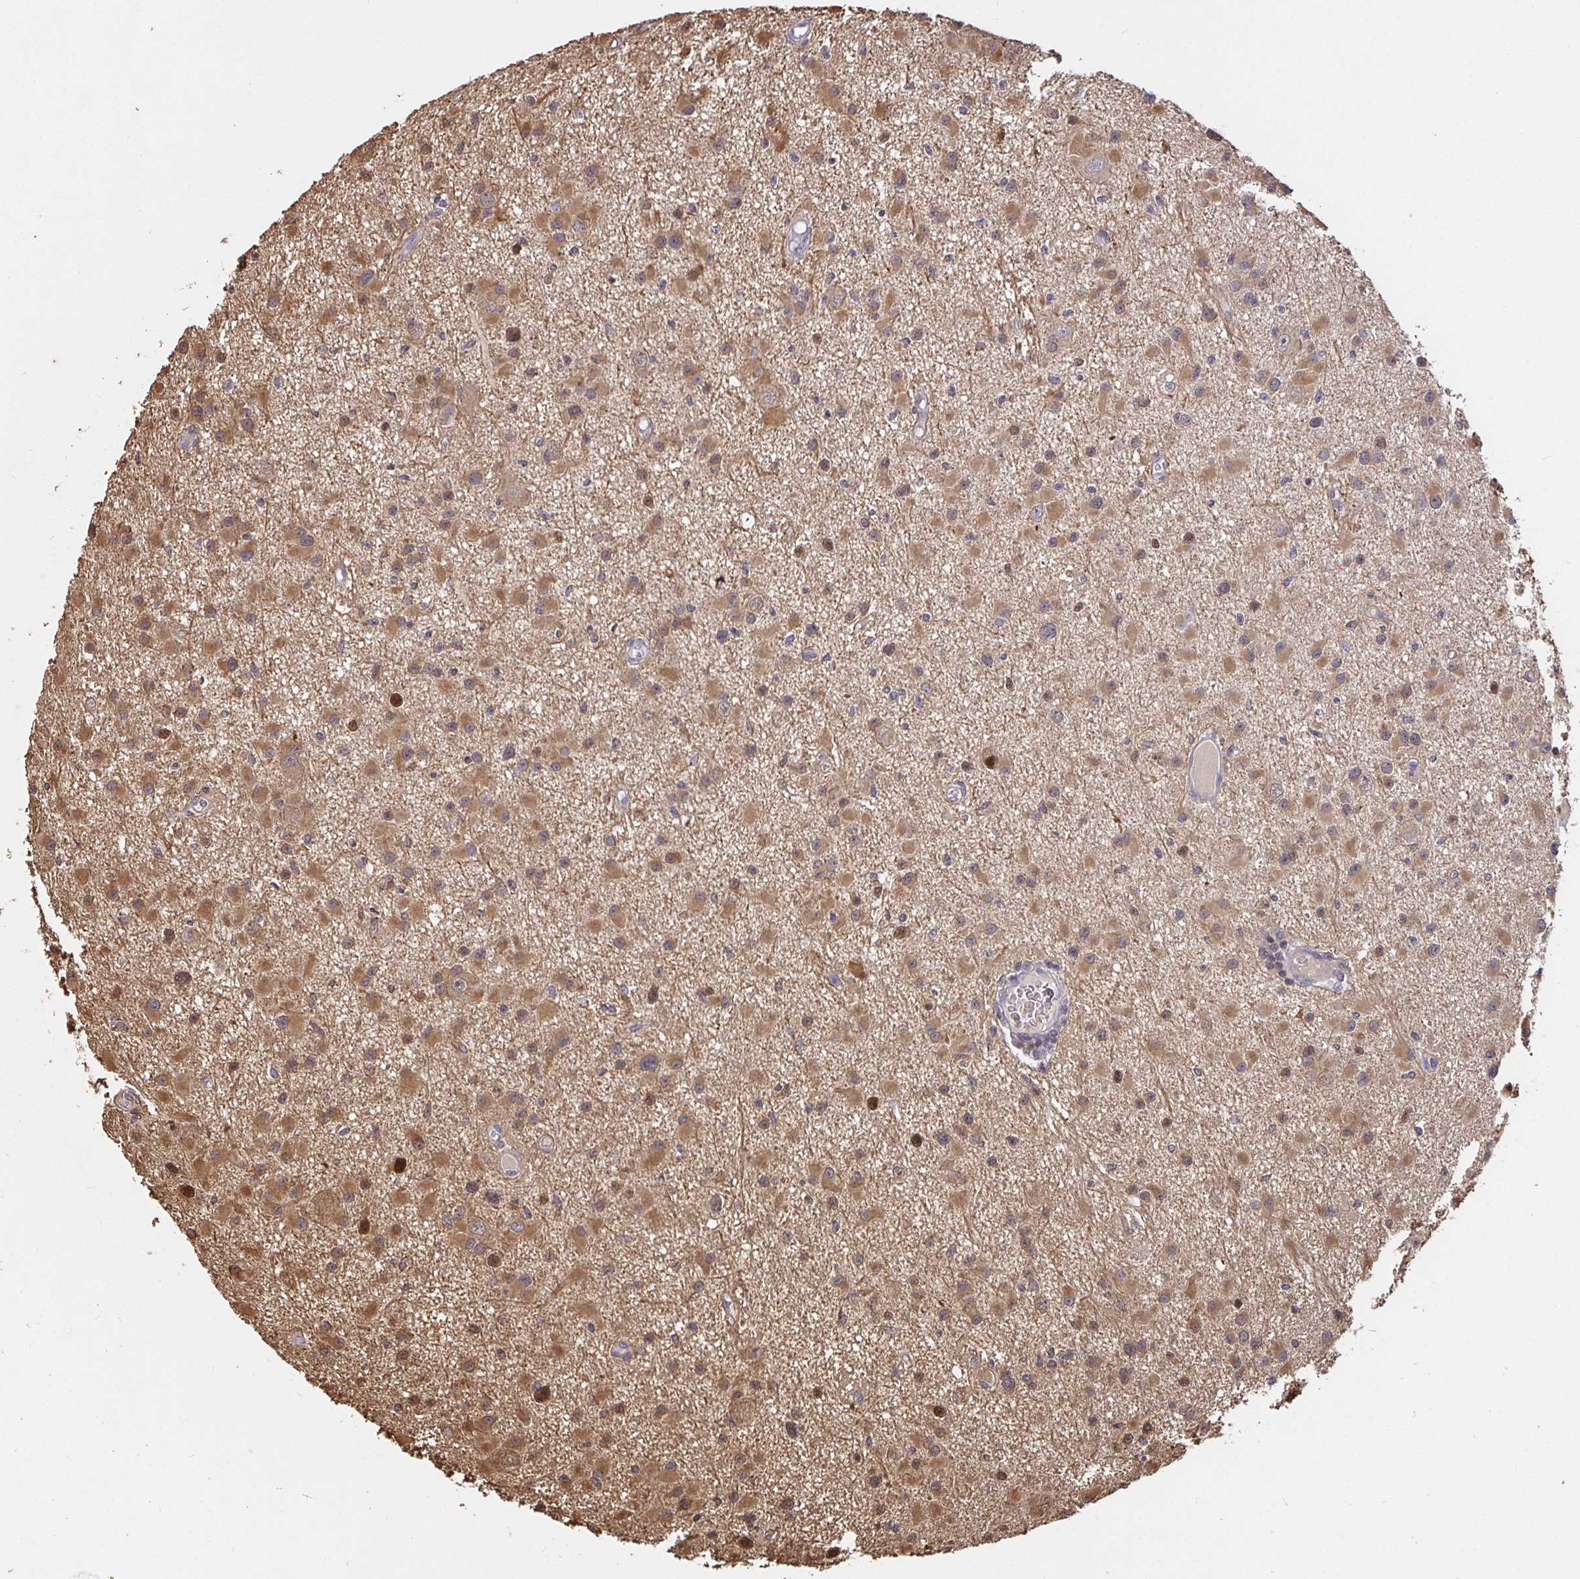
{"staining": {"intensity": "moderate", "quantity": ">75%", "location": "cytoplasmic/membranous"}, "tissue": "glioma", "cell_type": "Tumor cells", "image_type": "cancer", "snomed": [{"axis": "morphology", "description": "Glioma, malignant, High grade"}, {"axis": "topography", "description": "Brain"}], "caption": "The image demonstrates immunohistochemical staining of malignant glioma (high-grade). There is moderate cytoplasmic/membranous expression is seen in about >75% of tumor cells.", "gene": "SHISA4", "patient": {"sex": "male", "age": 54}}